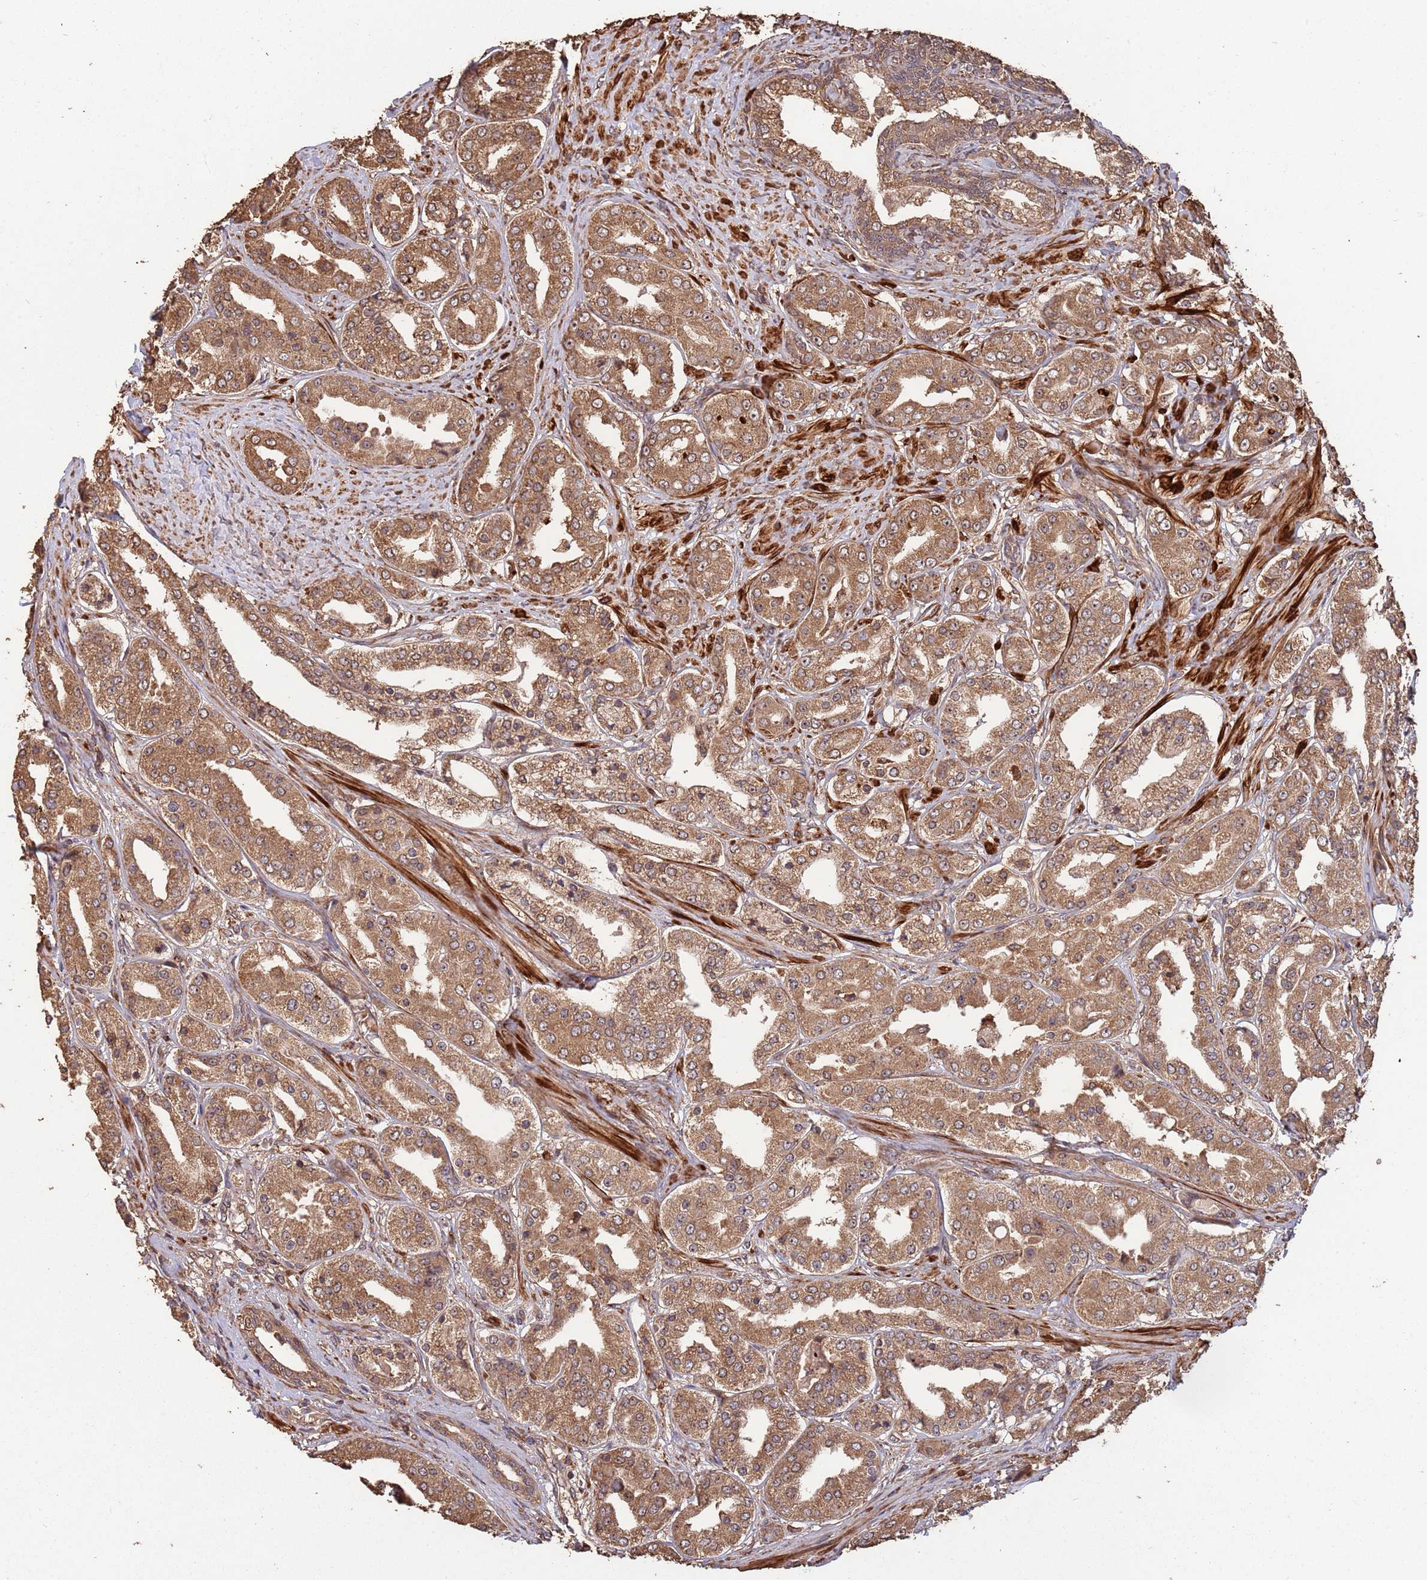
{"staining": {"intensity": "moderate", "quantity": ">75%", "location": "cytoplasmic/membranous"}, "tissue": "prostate cancer", "cell_type": "Tumor cells", "image_type": "cancer", "snomed": [{"axis": "morphology", "description": "Adenocarcinoma, High grade"}, {"axis": "topography", "description": "Prostate"}], "caption": "Moderate cytoplasmic/membranous positivity is appreciated in approximately >75% of tumor cells in adenocarcinoma (high-grade) (prostate). Ihc stains the protein in brown and the nuclei are stained blue.", "gene": "ZNF428", "patient": {"sex": "male", "age": 63}}